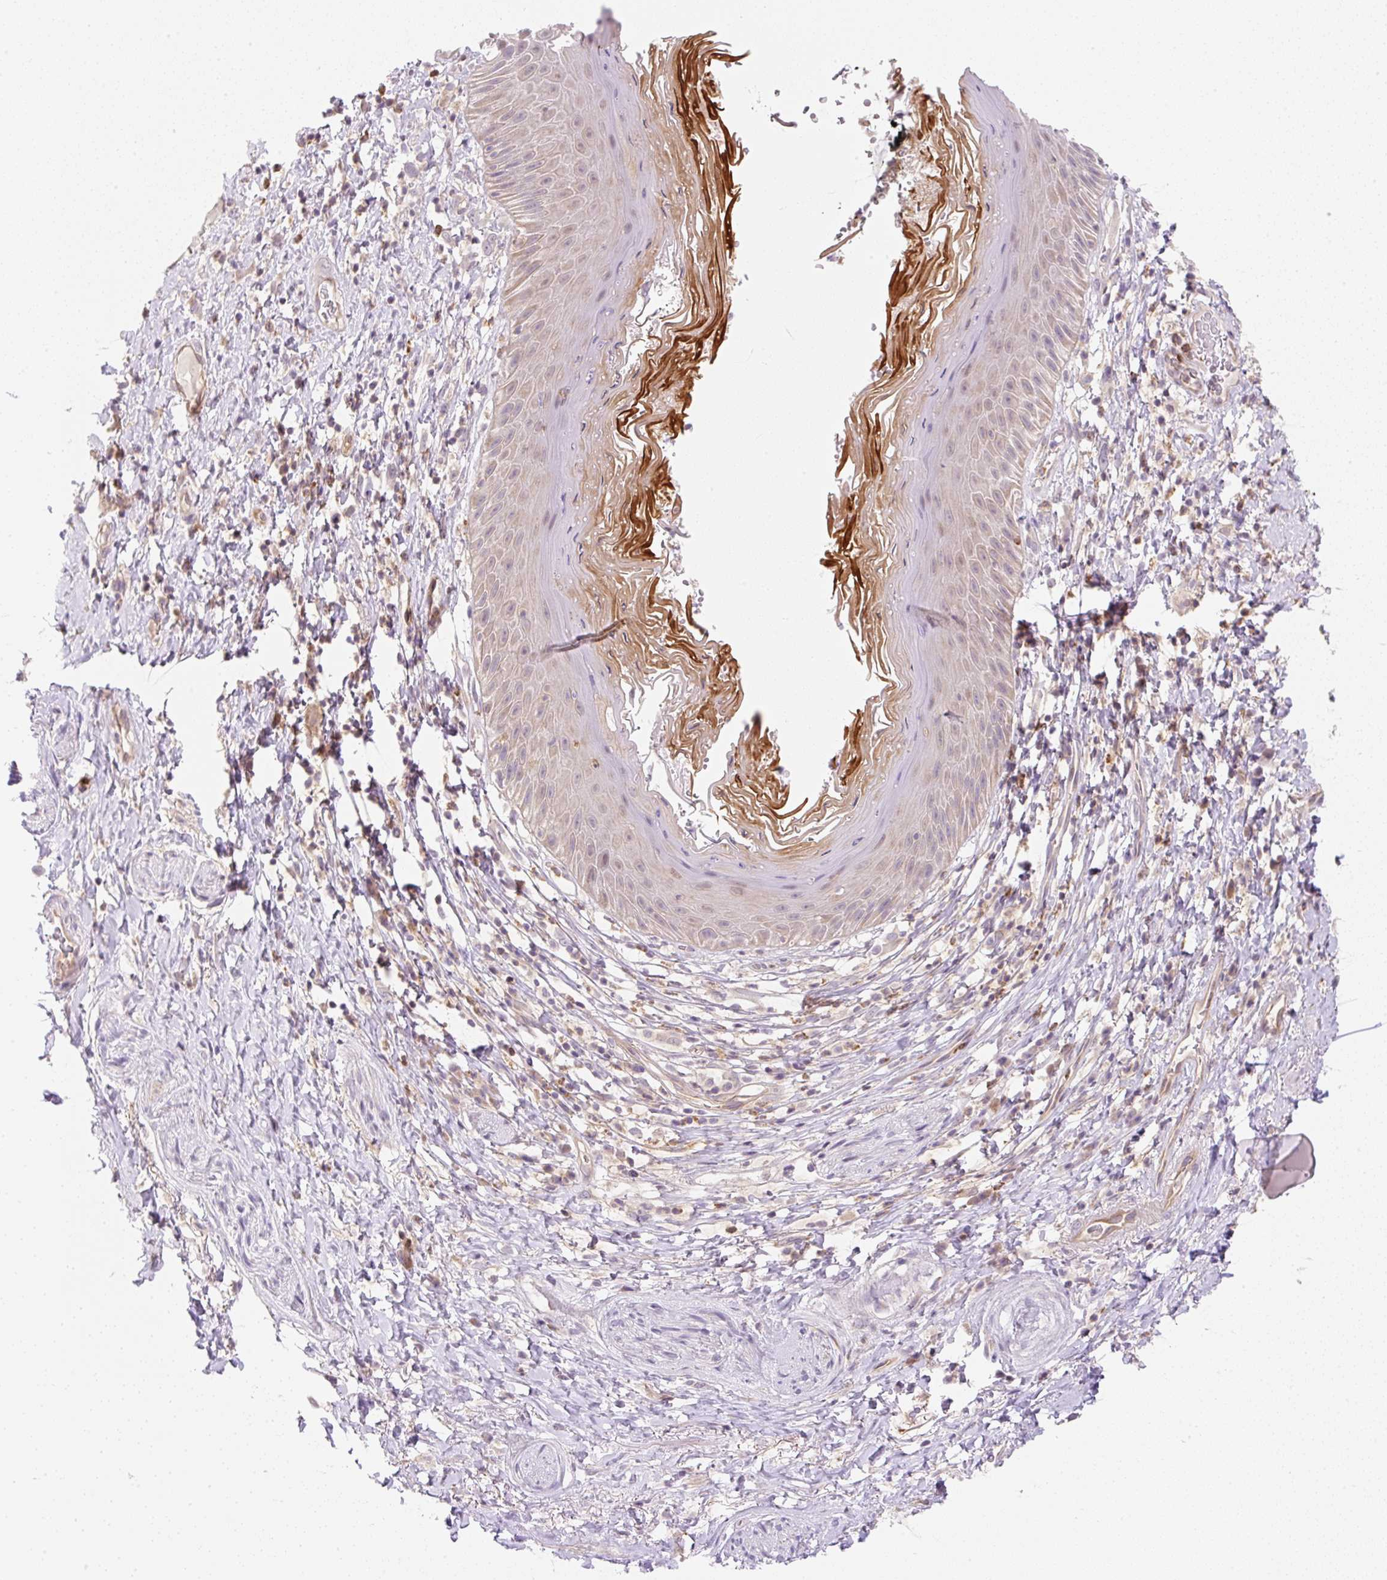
{"staining": {"intensity": "weak", "quantity": "<25%", "location": "cytoplasmic/membranous"}, "tissue": "skin", "cell_type": "Epidermal cells", "image_type": "normal", "snomed": [{"axis": "morphology", "description": "Normal tissue, NOS"}, {"axis": "topography", "description": "Anal"}], "caption": "An image of skin stained for a protein reveals no brown staining in epidermal cells. Brightfield microscopy of immunohistochemistry stained with DAB (brown) and hematoxylin (blue), captured at high magnification.", "gene": "OMA1", "patient": {"sex": "male", "age": 78}}